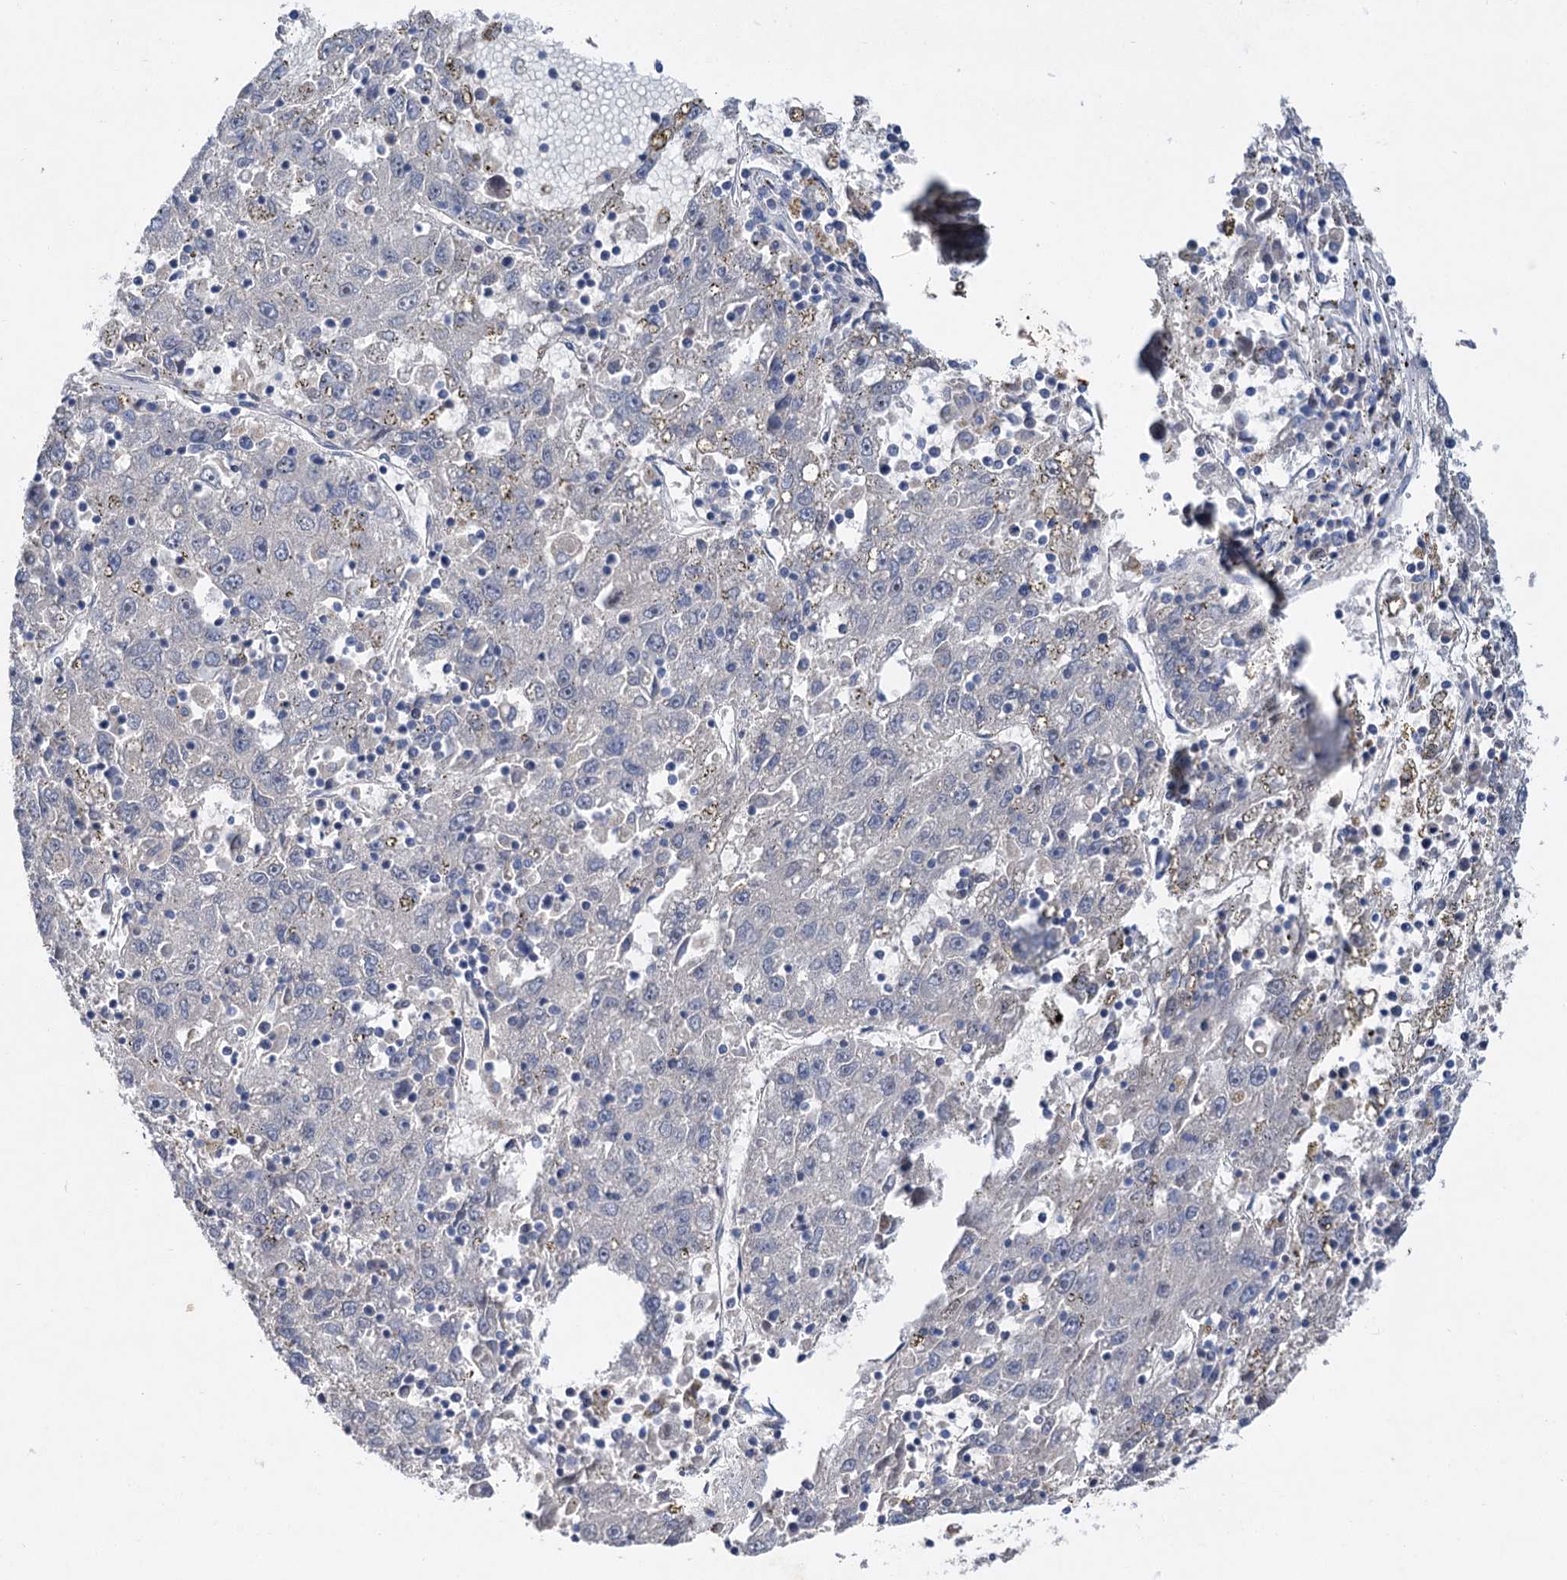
{"staining": {"intensity": "negative", "quantity": "none", "location": "none"}, "tissue": "liver cancer", "cell_type": "Tumor cells", "image_type": "cancer", "snomed": [{"axis": "morphology", "description": "Carcinoma, Hepatocellular, NOS"}, {"axis": "topography", "description": "Liver"}], "caption": "Protein analysis of liver cancer reveals no significant staining in tumor cells.", "gene": "ATP4A", "patient": {"sex": "male", "age": 49}}